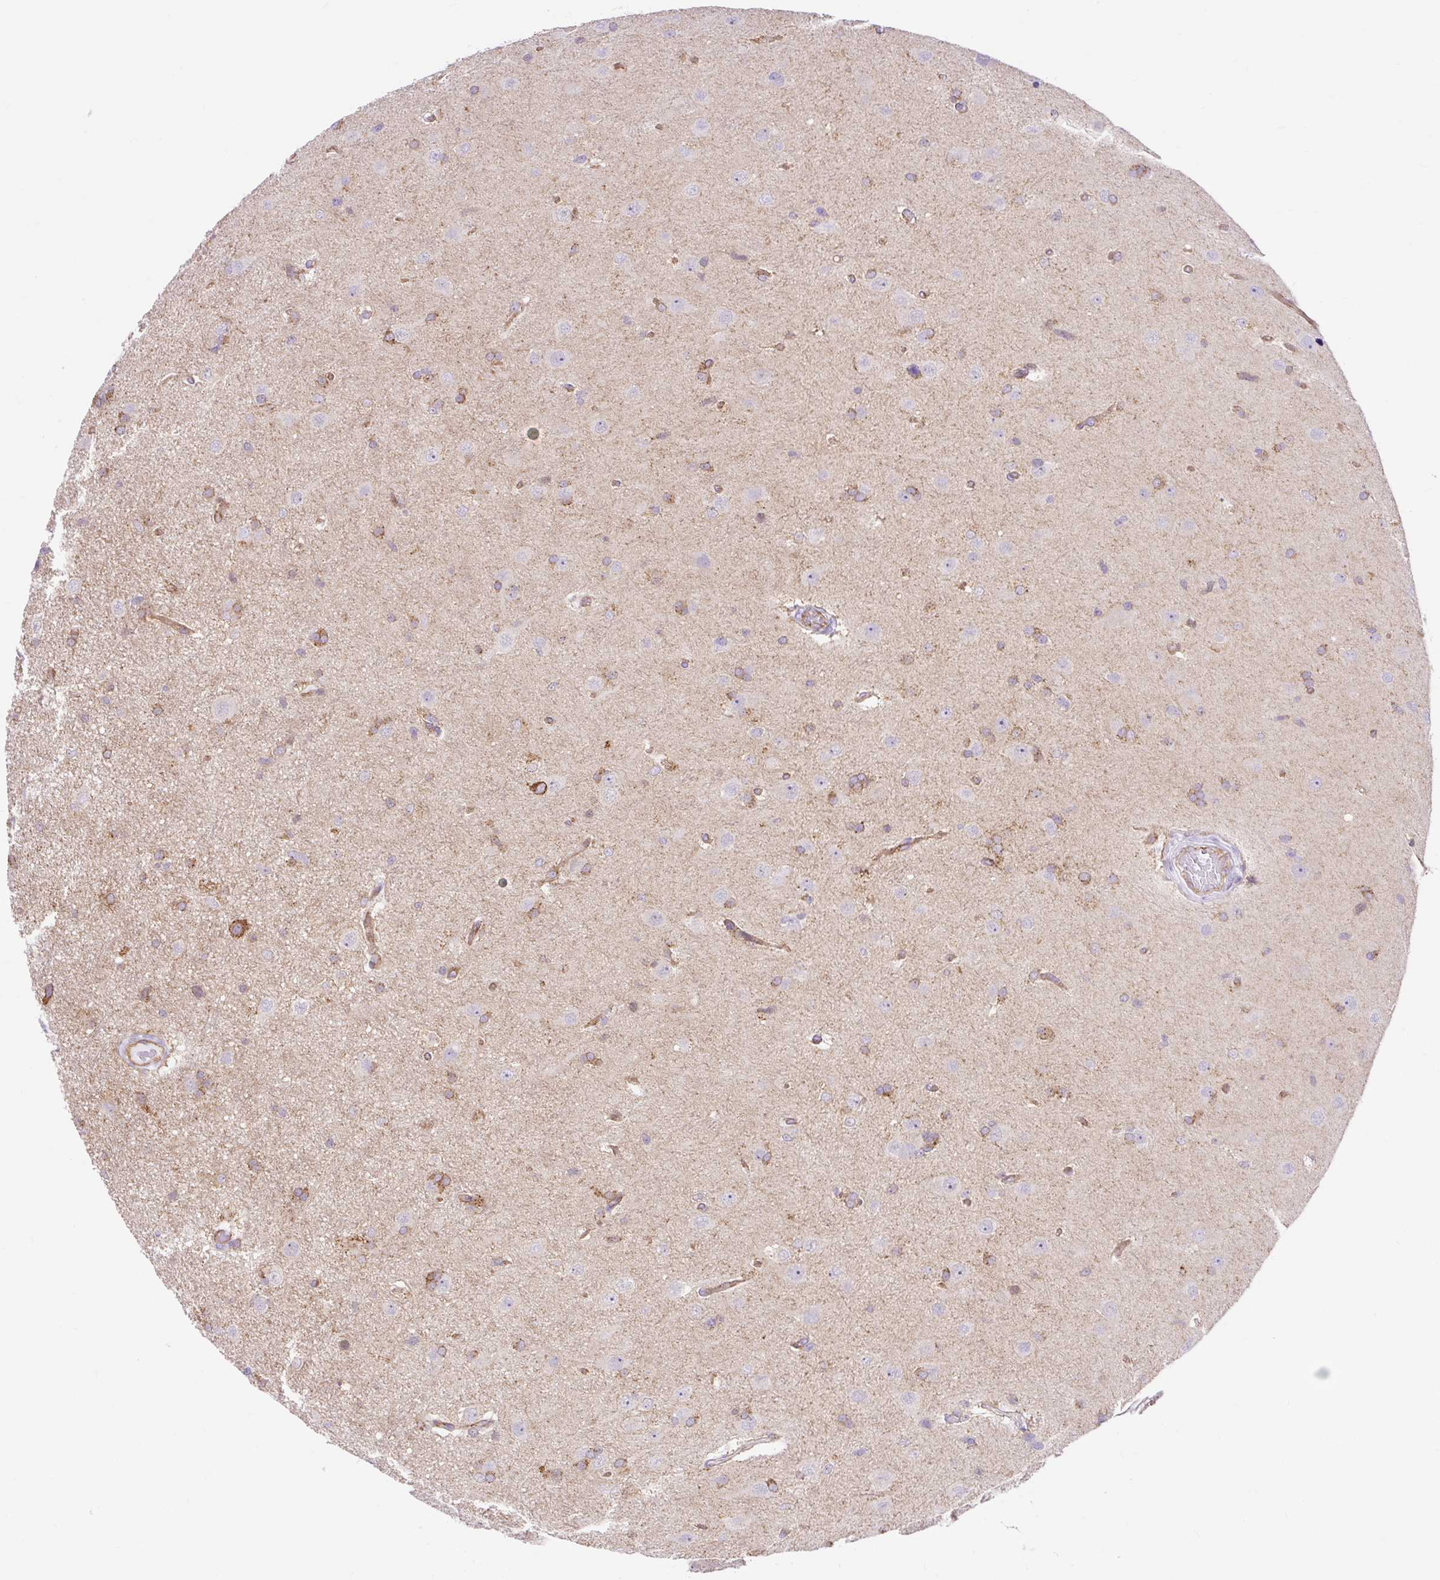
{"staining": {"intensity": "negative", "quantity": "none", "location": "none"}, "tissue": "glioma", "cell_type": "Tumor cells", "image_type": "cancer", "snomed": [{"axis": "morphology", "description": "Glioma, malignant, High grade"}, {"axis": "topography", "description": "Brain"}], "caption": "The image exhibits no significant positivity in tumor cells of malignant glioma (high-grade).", "gene": "HIP1R", "patient": {"sex": "male", "age": 53}}